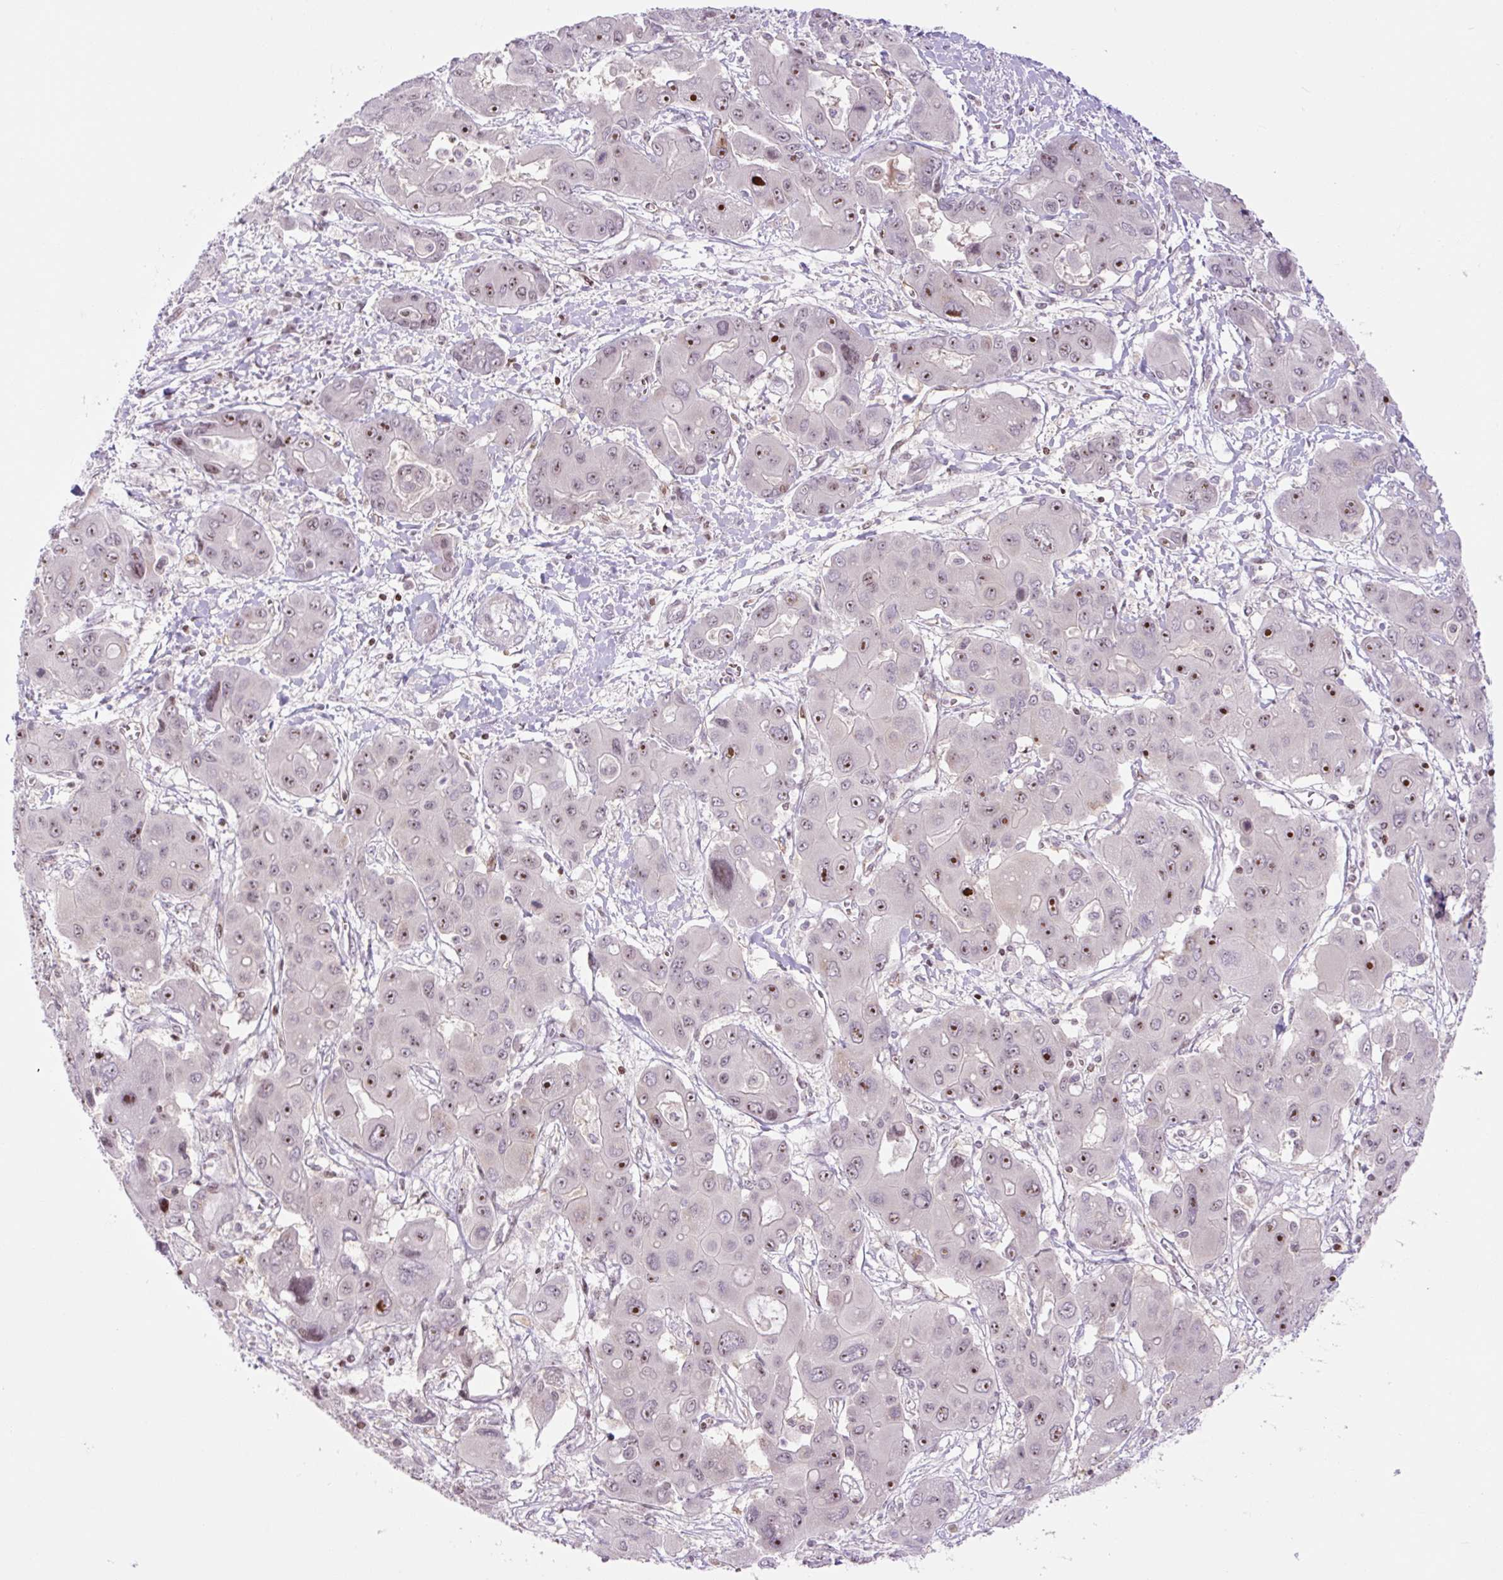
{"staining": {"intensity": "strong", "quantity": "25%-75%", "location": "nuclear"}, "tissue": "liver cancer", "cell_type": "Tumor cells", "image_type": "cancer", "snomed": [{"axis": "morphology", "description": "Cholangiocarcinoma"}, {"axis": "topography", "description": "Liver"}], "caption": "The image shows a brown stain indicating the presence of a protein in the nuclear of tumor cells in cholangiocarcinoma (liver).", "gene": "ZNF417", "patient": {"sex": "male", "age": 67}}